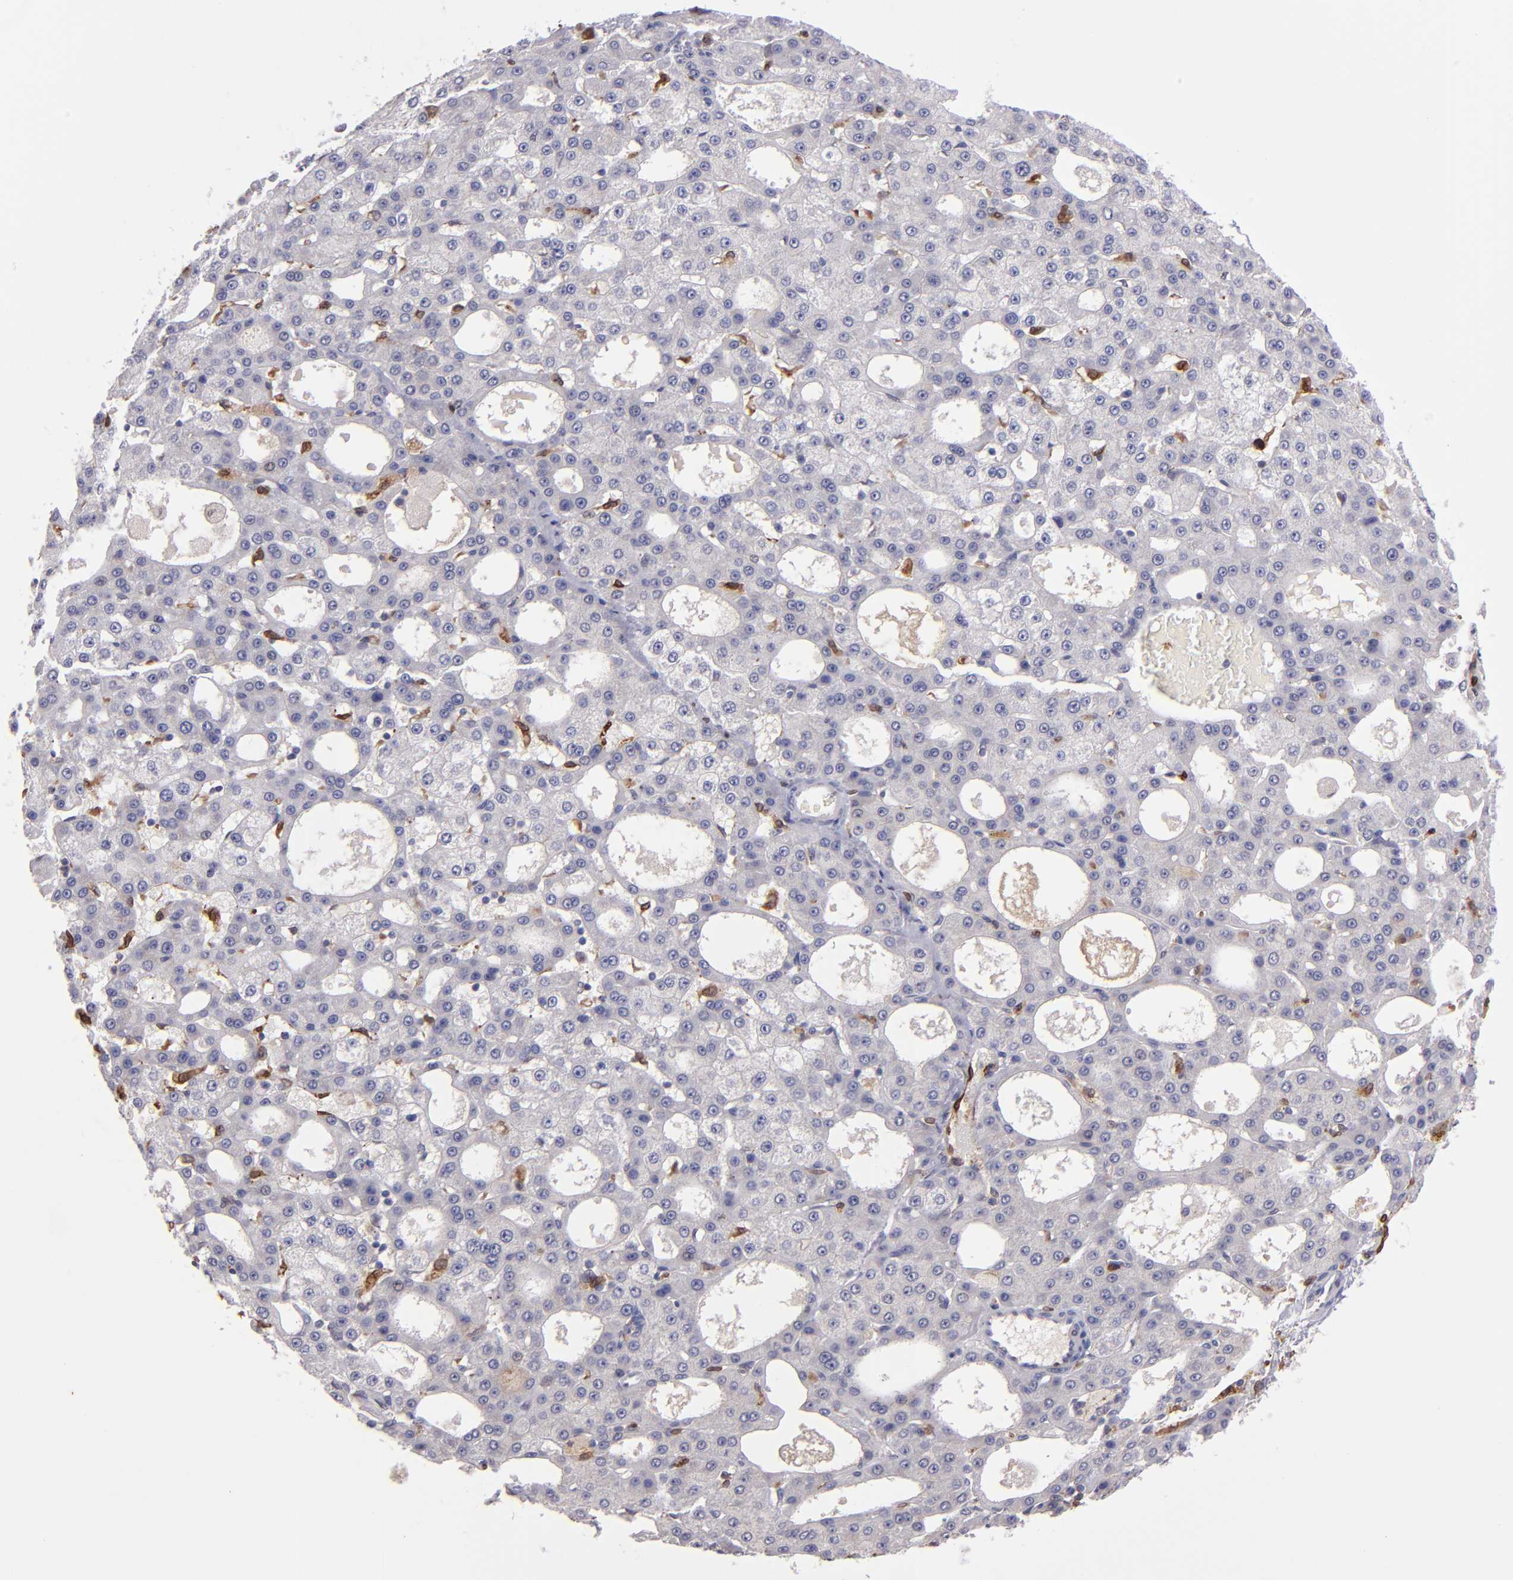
{"staining": {"intensity": "negative", "quantity": "none", "location": "none"}, "tissue": "liver cancer", "cell_type": "Tumor cells", "image_type": "cancer", "snomed": [{"axis": "morphology", "description": "Carcinoma, Hepatocellular, NOS"}, {"axis": "topography", "description": "Liver"}], "caption": "IHC image of hepatocellular carcinoma (liver) stained for a protein (brown), which exhibits no positivity in tumor cells.", "gene": "PTGS1", "patient": {"sex": "male", "age": 47}}